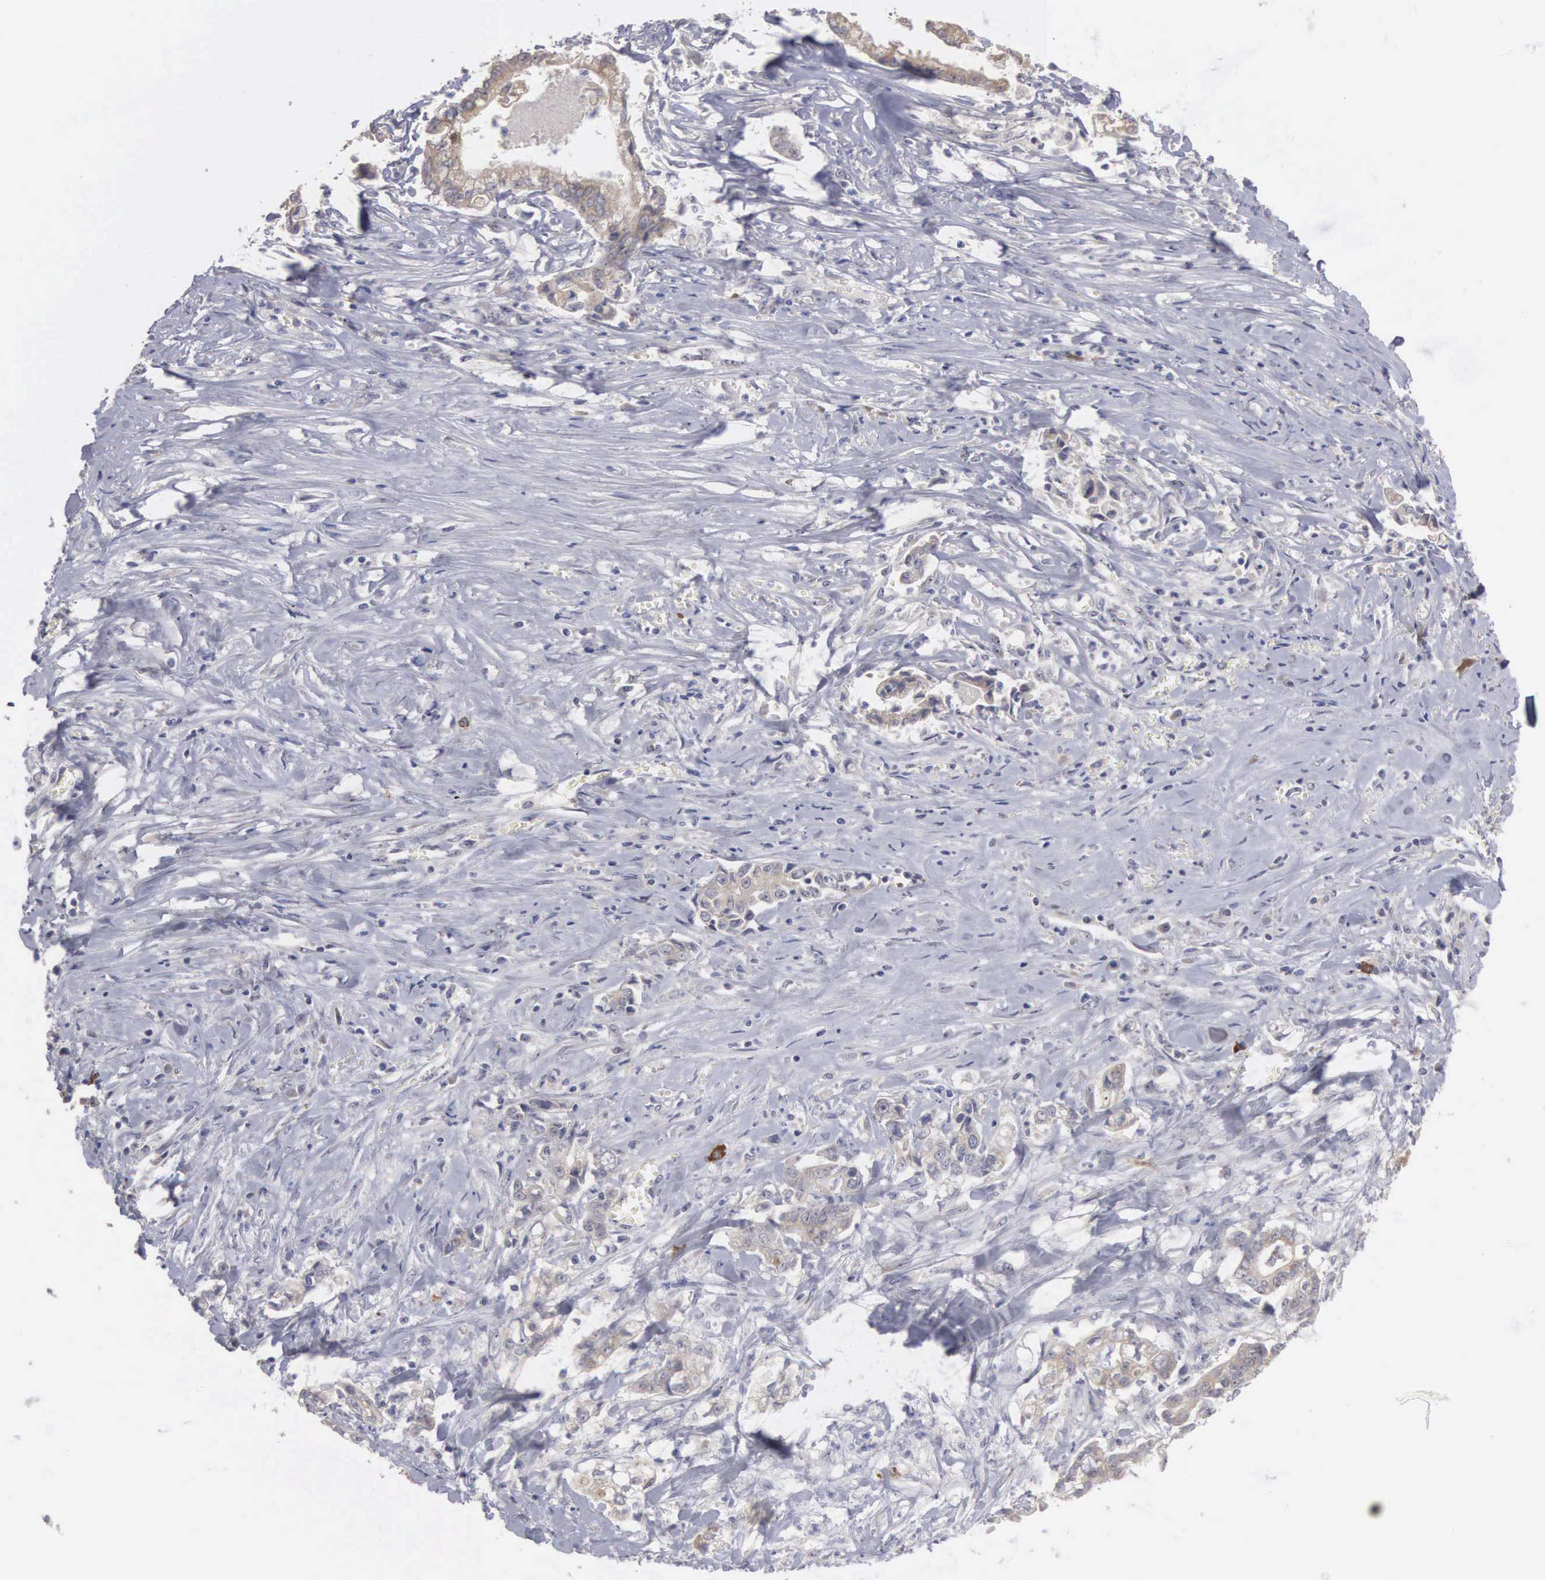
{"staining": {"intensity": "weak", "quantity": ">75%", "location": "cytoplasmic/membranous,nuclear"}, "tissue": "liver cancer", "cell_type": "Tumor cells", "image_type": "cancer", "snomed": [{"axis": "morphology", "description": "Cholangiocarcinoma"}, {"axis": "topography", "description": "Liver"}], "caption": "Liver cholangiocarcinoma stained with DAB (3,3'-diaminobenzidine) IHC exhibits low levels of weak cytoplasmic/membranous and nuclear expression in approximately >75% of tumor cells.", "gene": "AMN", "patient": {"sex": "male", "age": 57}}